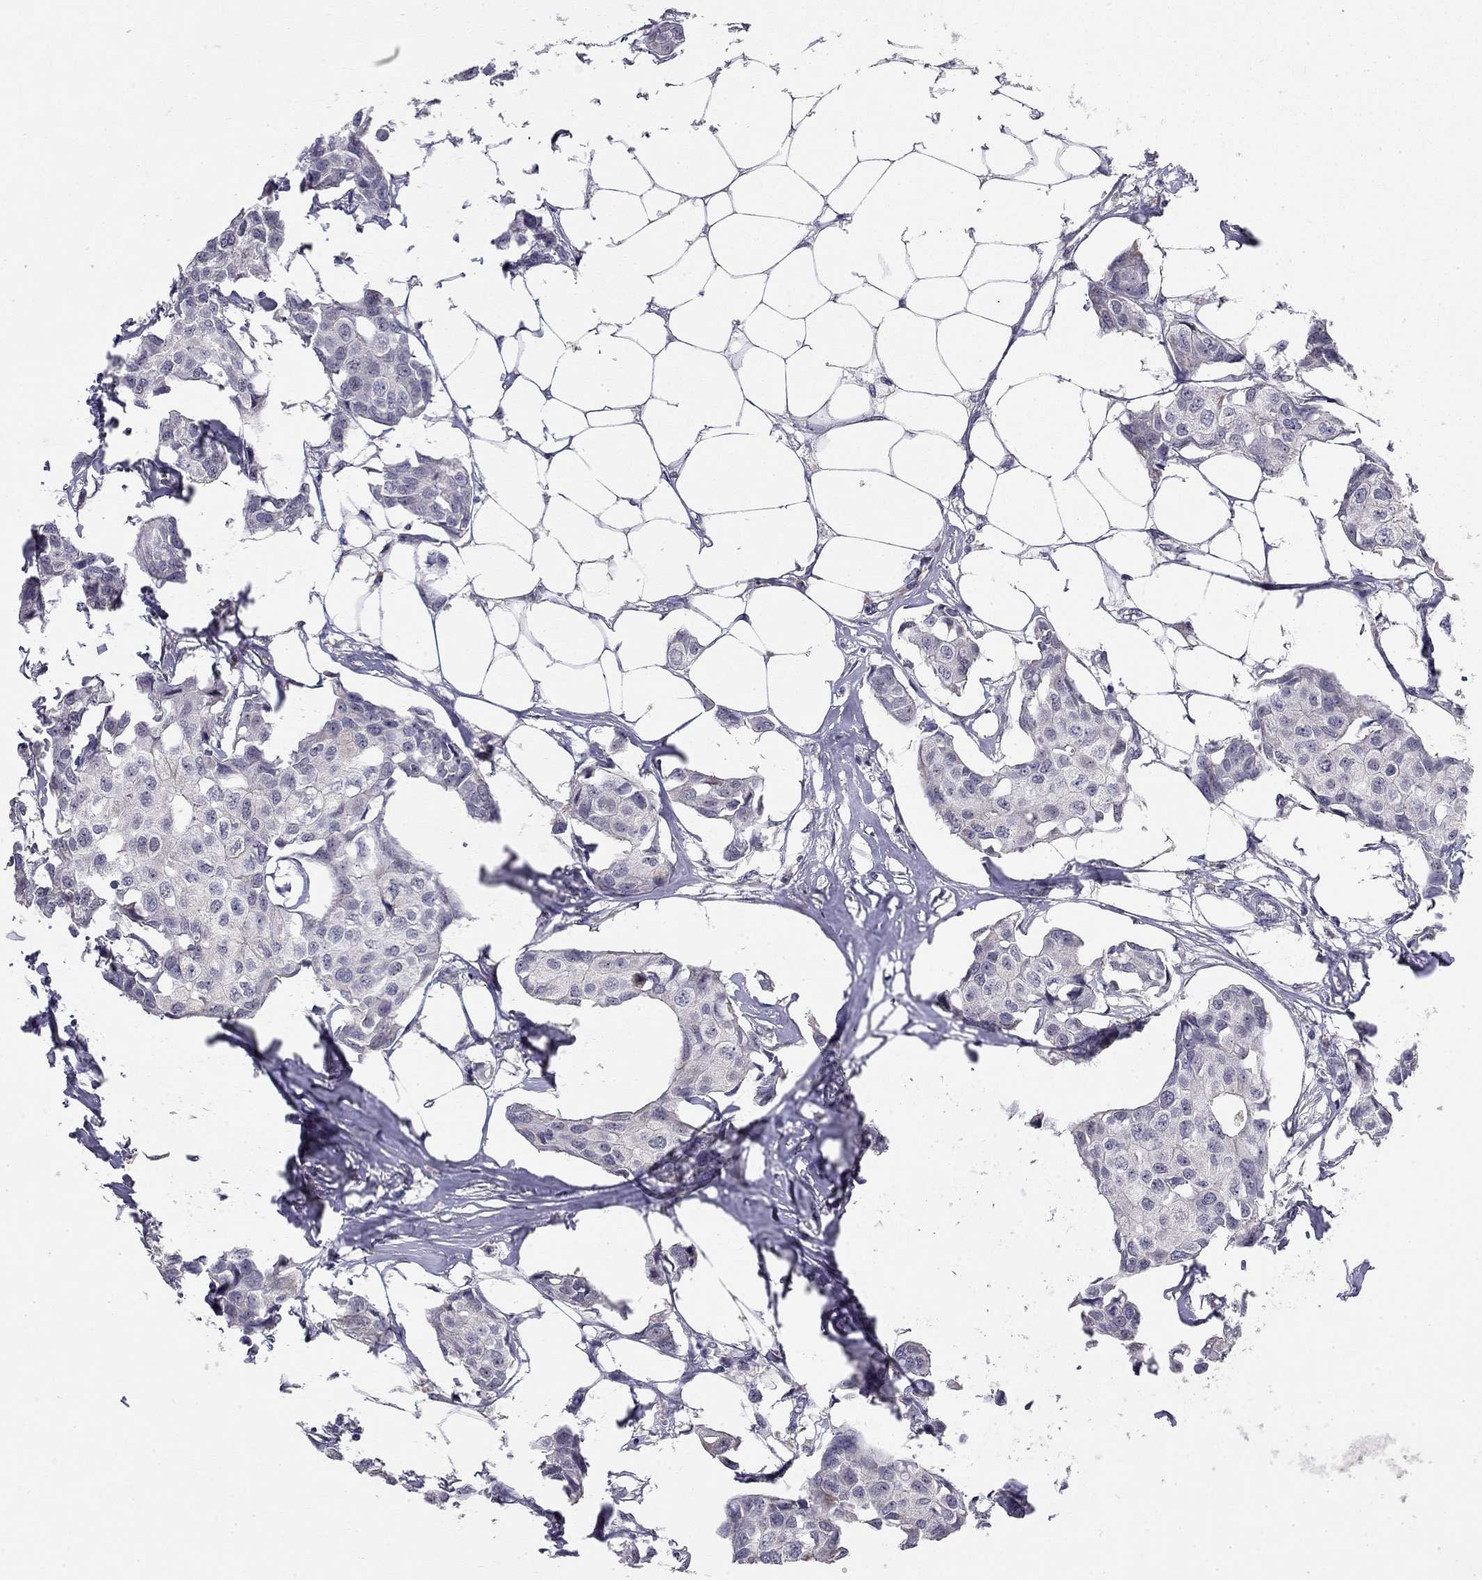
{"staining": {"intensity": "negative", "quantity": "none", "location": "none"}, "tissue": "breast cancer", "cell_type": "Tumor cells", "image_type": "cancer", "snomed": [{"axis": "morphology", "description": "Duct carcinoma"}, {"axis": "topography", "description": "Breast"}], "caption": "High power microscopy micrograph of an IHC histopathology image of intraductal carcinoma (breast), revealing no significant expression in tumor cells. (DAB (3,3'-diaminobenzidine) immunohistochemistry (IHC) with hematoxylin counter stain).", "gene": "STXBP6", "patient": {"sex": "female", "age": 80}}